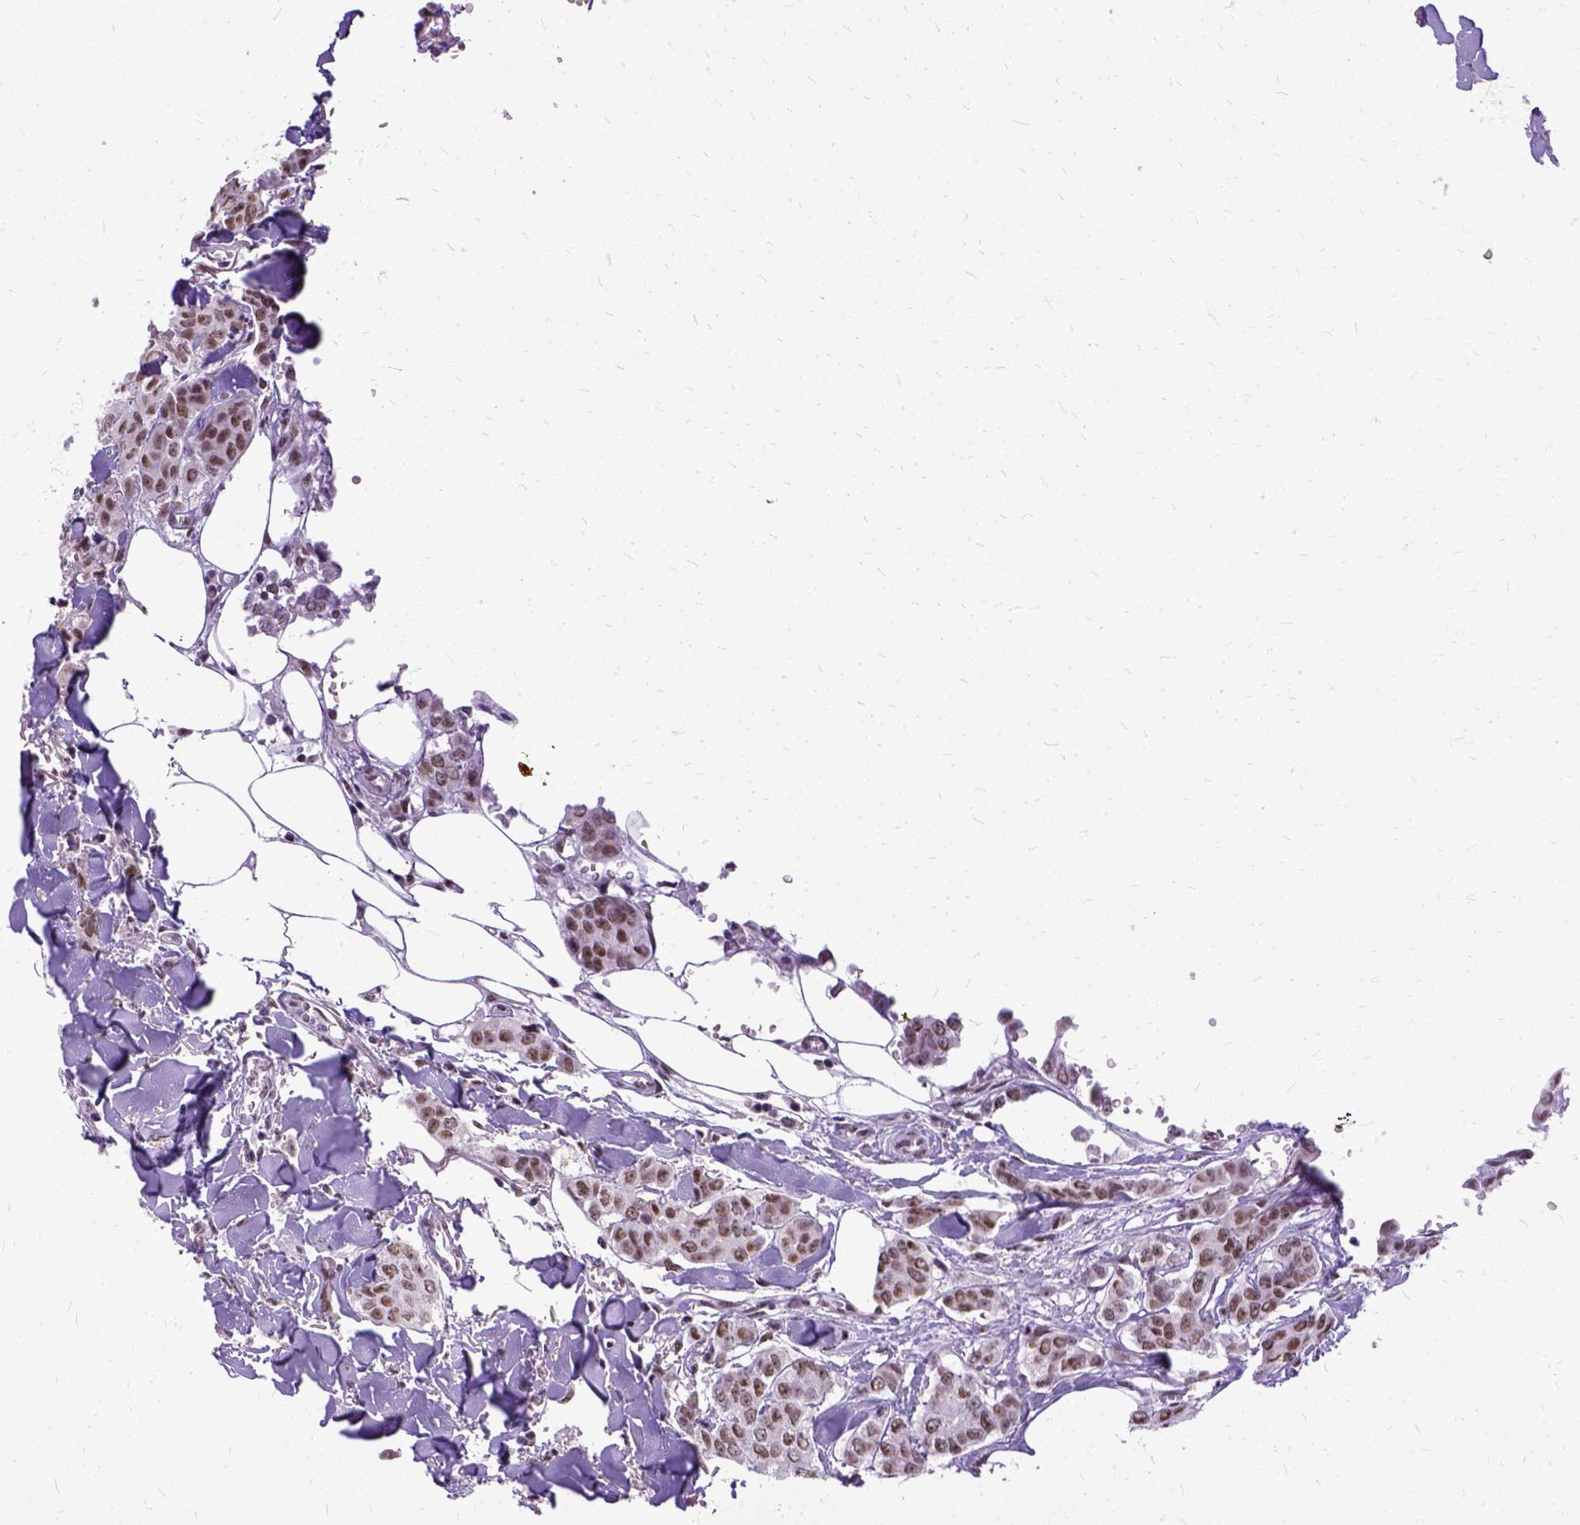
{"staining": {"intensity": "moderate", "quantity": "25%-75%", "location": "nuclear"}, "tissue": "breast cancer", "cell_type": "Tumor cells", "image_type": "cancer", "snomed": [{"axis": "morphology", "description": "Duct carcinoma"}, {"axis": "topography", "description": "Breast"}], "caption": "Tumor cells demonstrate medium levels of moderate nuclear expression in approximately 25%-75% of cells in human invasive ductal carcinoma (breast). The protein of interest is shown in brown color, while the nuclei are stained blue.", "gene": "SETD1A", "patient": {"sex": "female", "age": 94}}